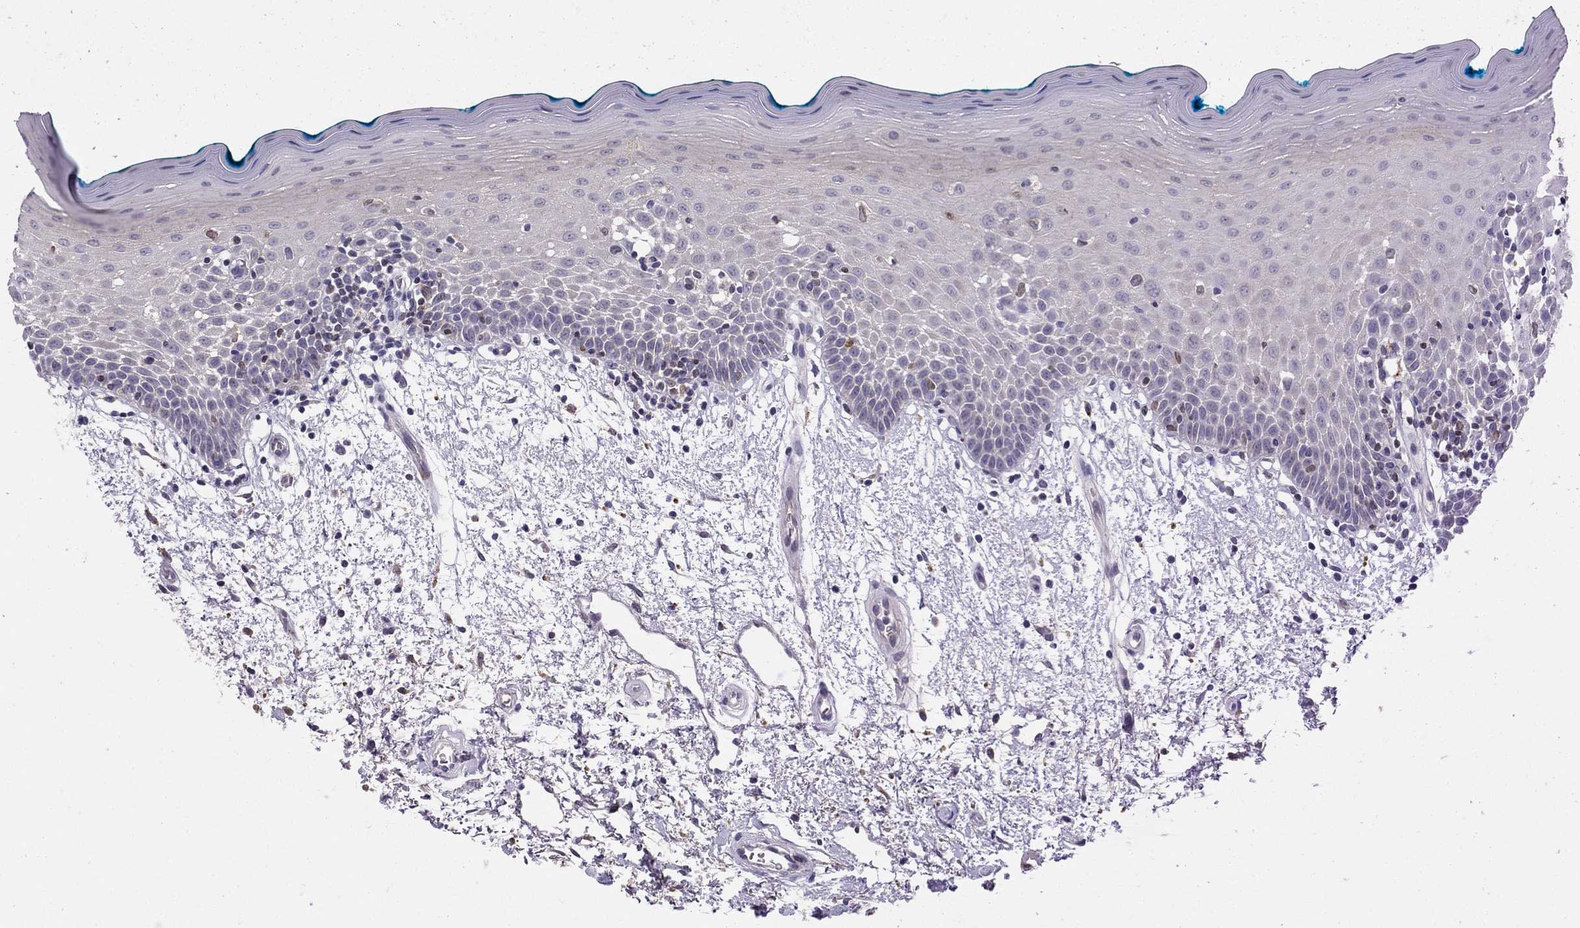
{"staining": {"intensity": "negative", "quantity": "none", "location": "none"}, "tissue": "oral mucosa", "cell_type": "Squamous epithelial cells", "image_type": "normal", "snomed": [{"axis": "morphology", "description": "Normal tissue, NOS"}, {"axis": "morphology", "description": "Squamous cell carcinoma, NOS"}, {"axis": "topography", "description": "Oral tissue"}, {"axis": "topography", "description": "Head-Neck"}], "caption": "This is a photomicrograph of immunohistochemistry staining of normal oral mucosa, which shows no staining in squamous epithelial cells. Brightfield microscopy of immunohistochemistry stained with DAB (3,3'-diaminobenzidine) (brown) and hematoxylin (blue), captured at high magnification.", "gene": "SERPINA3", "patient": {"sex": "female", "age": 75}}